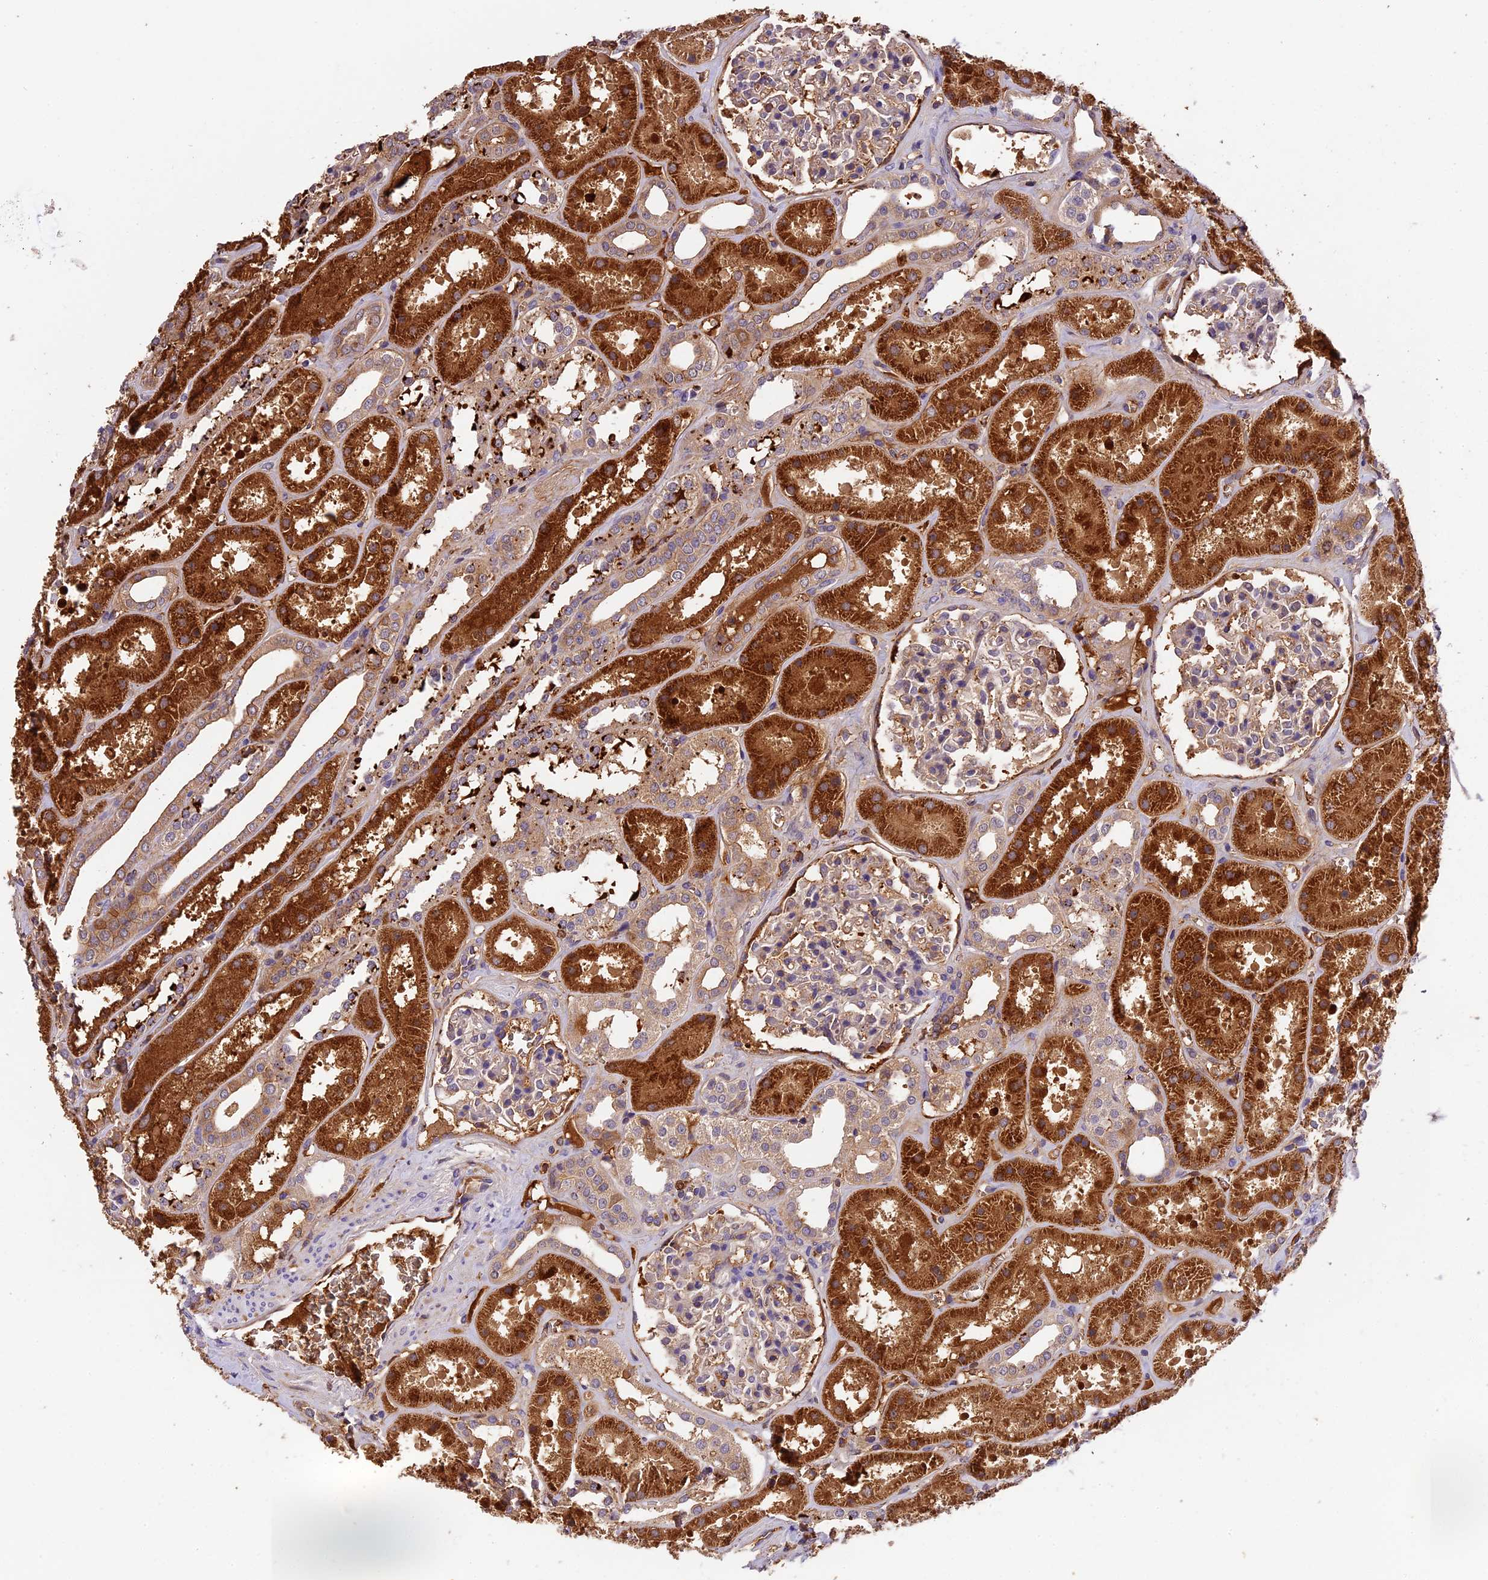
{"staining": {"intensity": "moderate", "quantity": "<25%", "location": "cytoplasmic/membranous"}, "tissue": "kidney", "cell_type": "Cells in glomeruli", "image_type": "normal", "snomed": [{"axis": "morphology", "description": "Normal tissue, NOS"}, {"axis": "topography", "description": "Kidney"}], "caption": "IHC staining of normal kidney, which displays low levels of moderate cytoplasmic/membranous expression in approximately <25% of cells in glomeruli indicating moderate cytoplasmic/membranous protein expression. The staining was performed using DAB (brown) for protein detection and nuclei were counterstained in hematoxylin (blue).", "gene": "PHAF1", "patient": {"sex": "female", "age": 41}}